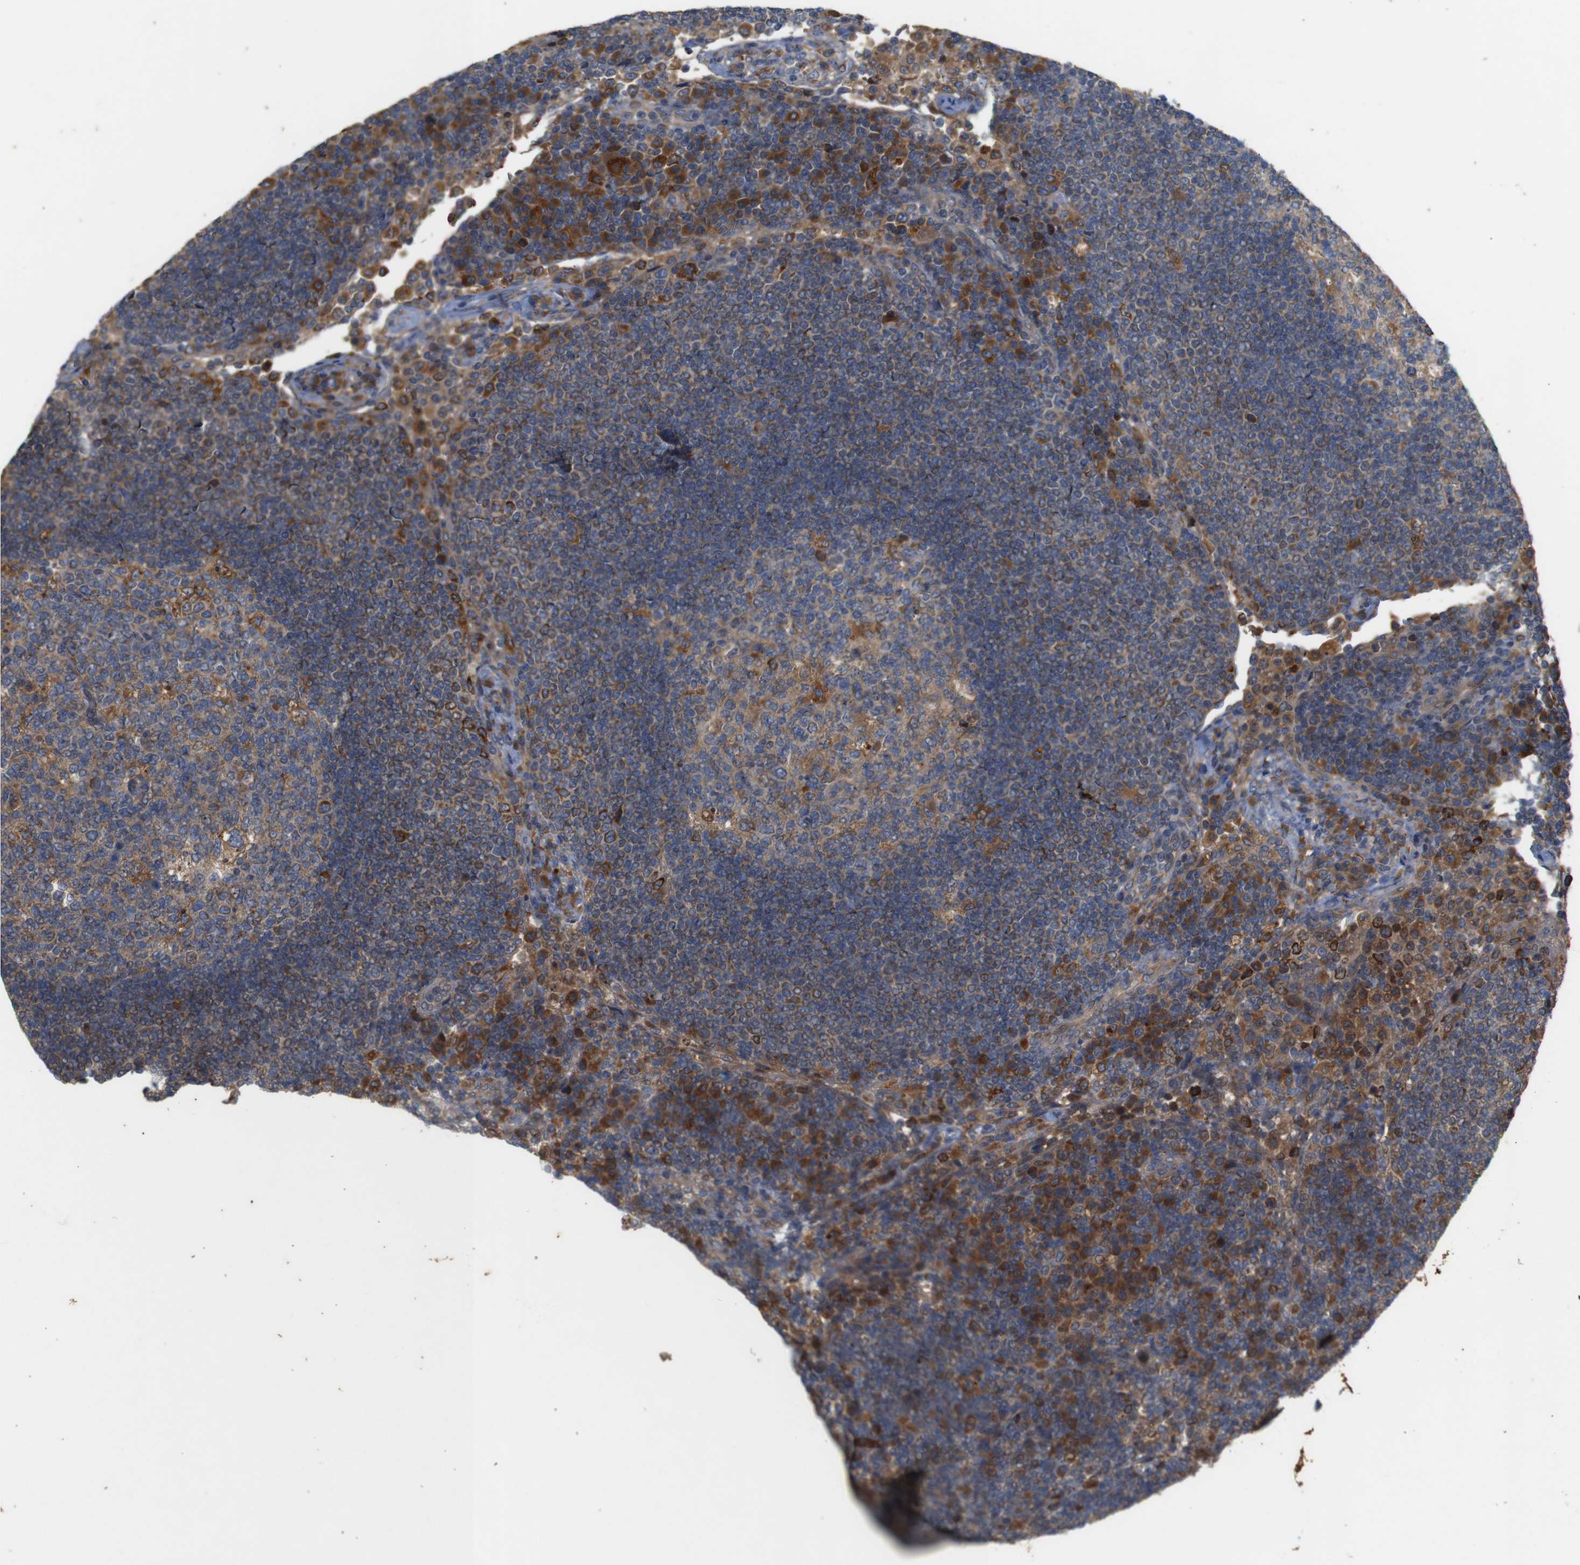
{"staining": {"intensity": "moderate", "quantity": ">75%", "location": "cytoplasmic/membranous"}, "tissue": "lymph node", "cell_type": "Germinal center cells", "image_type": "normal", "snomed": [{"axis": "morphology", "description": "Normal tissue, NOS"}, {"axis": "topography", "description": "Lymph node"}], "caption": "Brown immunohistochemical staining in benign lymph node demonstrates moderate cytoplasmic/membranous positivity in approximately >75% of germinal center cells. Using DAB (3,3'-diaminobenzidine) (brown) and hematoxylin (blue) stains, captured at high magnification using brightfield microscopy.", "gene": "PTPN1", "patient": {"sex": "female", "age": 53}}